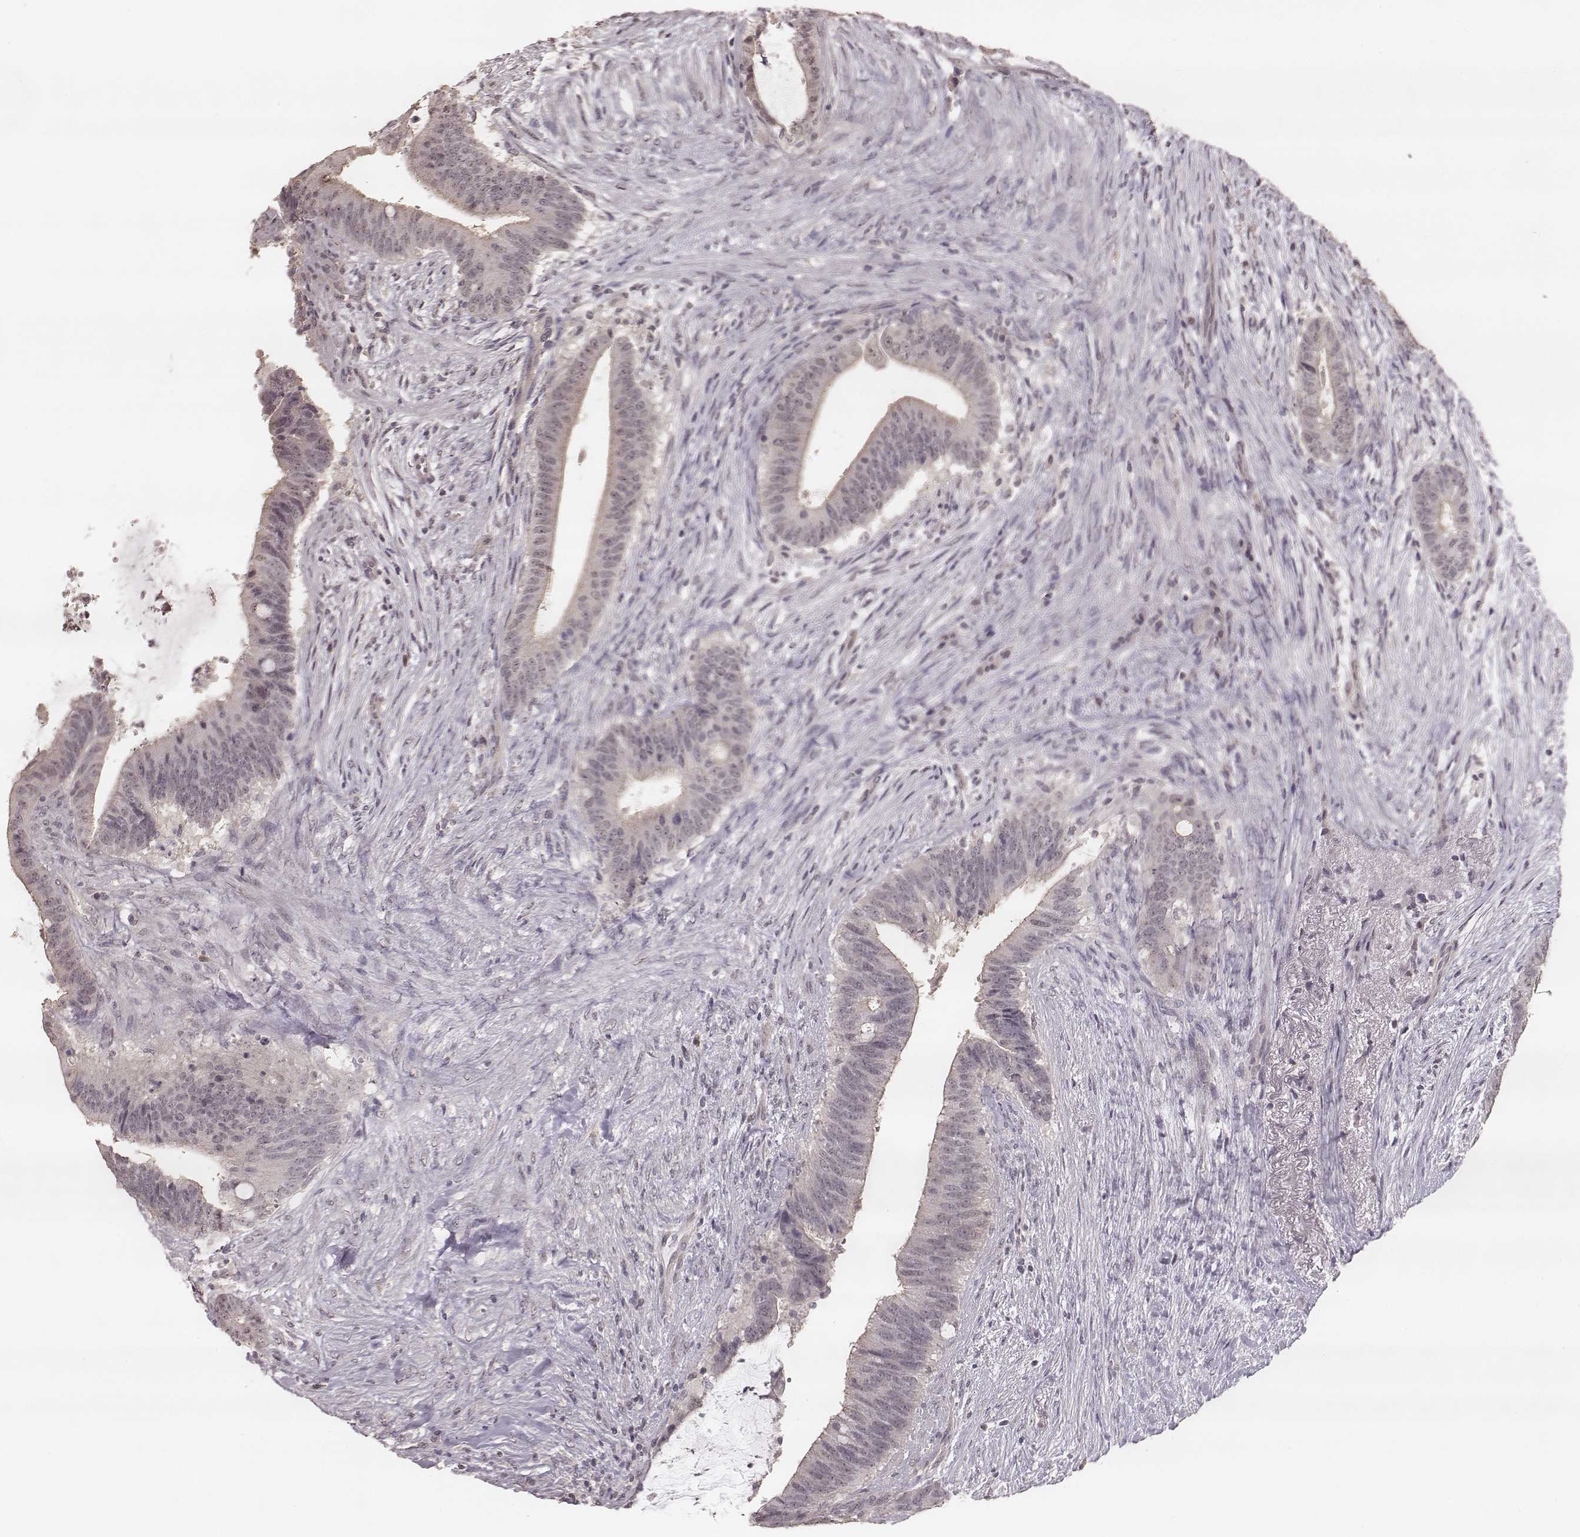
{"staining": {"intensity": "negative", "quantity": "none", "location": "none"}, "tissue": "colorectal cancer", "cell_type": "Tumor cells", "image_type": "cancer", "snomed": [{"axis": "morphology", "description": "Adenocarcinoma, NOS"}, {"axis": "topography", "description": "Colon"}], "caption": "Immunohistochemistry (IHC) micrograph of human colorectal adenocarcinoma stained for a protein (brown), which shows no expression in tumor cells.", "gene": "LY6K", "patient": {"sex": "female", "age": 43}}